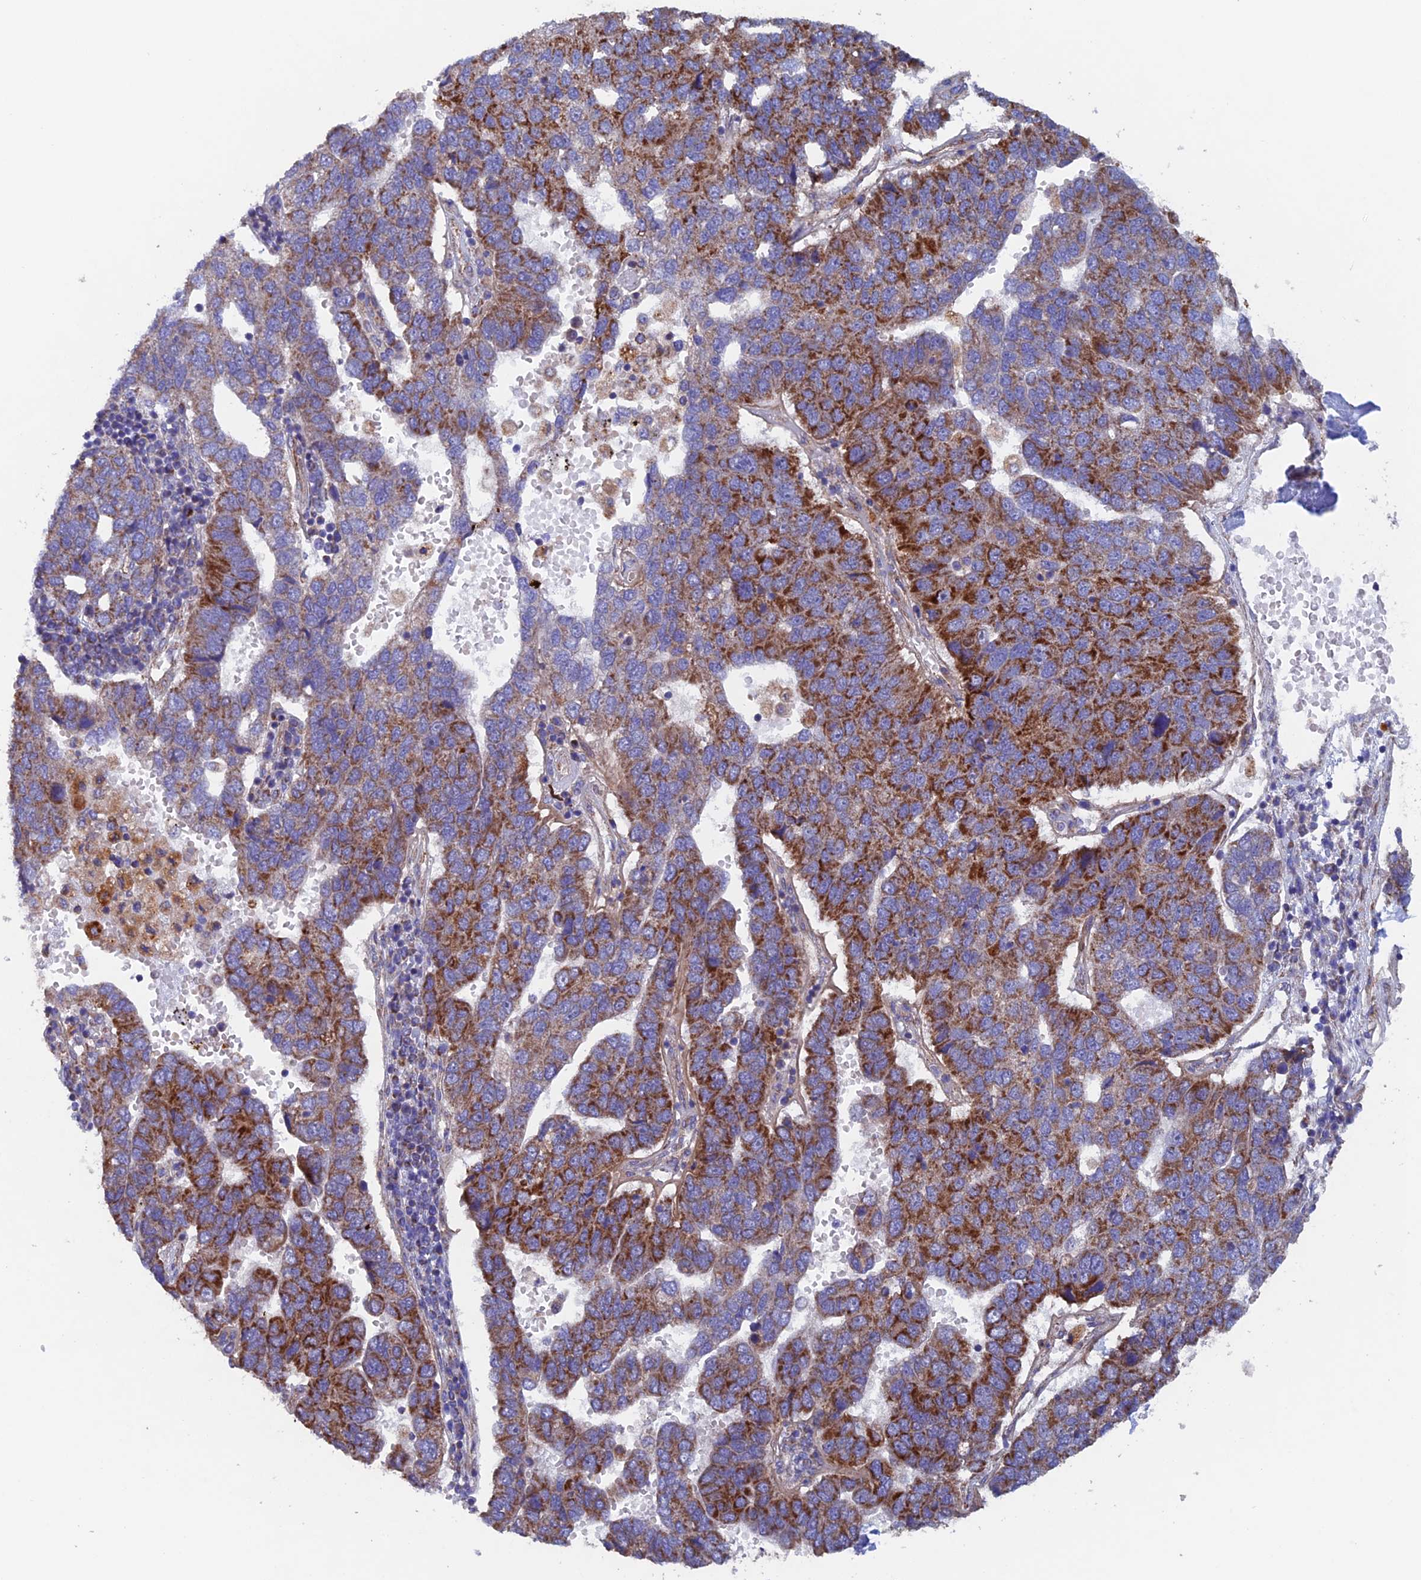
{"staining": {"intensity": "strong", "quantity": "25%-75%", "location": "cytoplasmic/membranous"}, "tissue": "pancreatic cancer", "cell_type": "Tumor cells", "image_type": "cancer", "snomed": [{"axis": "morphology", "description": "Adenocarcinoma, NOS"}, {"axis": "topography", "description": "Pancreas"}], "caption": "A brown stain highlights strong cytoplasmic/membranous expression of a protein in human pancreatic cancer tumor cells.", "gene": "MRPL1", "patient": {"sex": "female", "age": 61}}